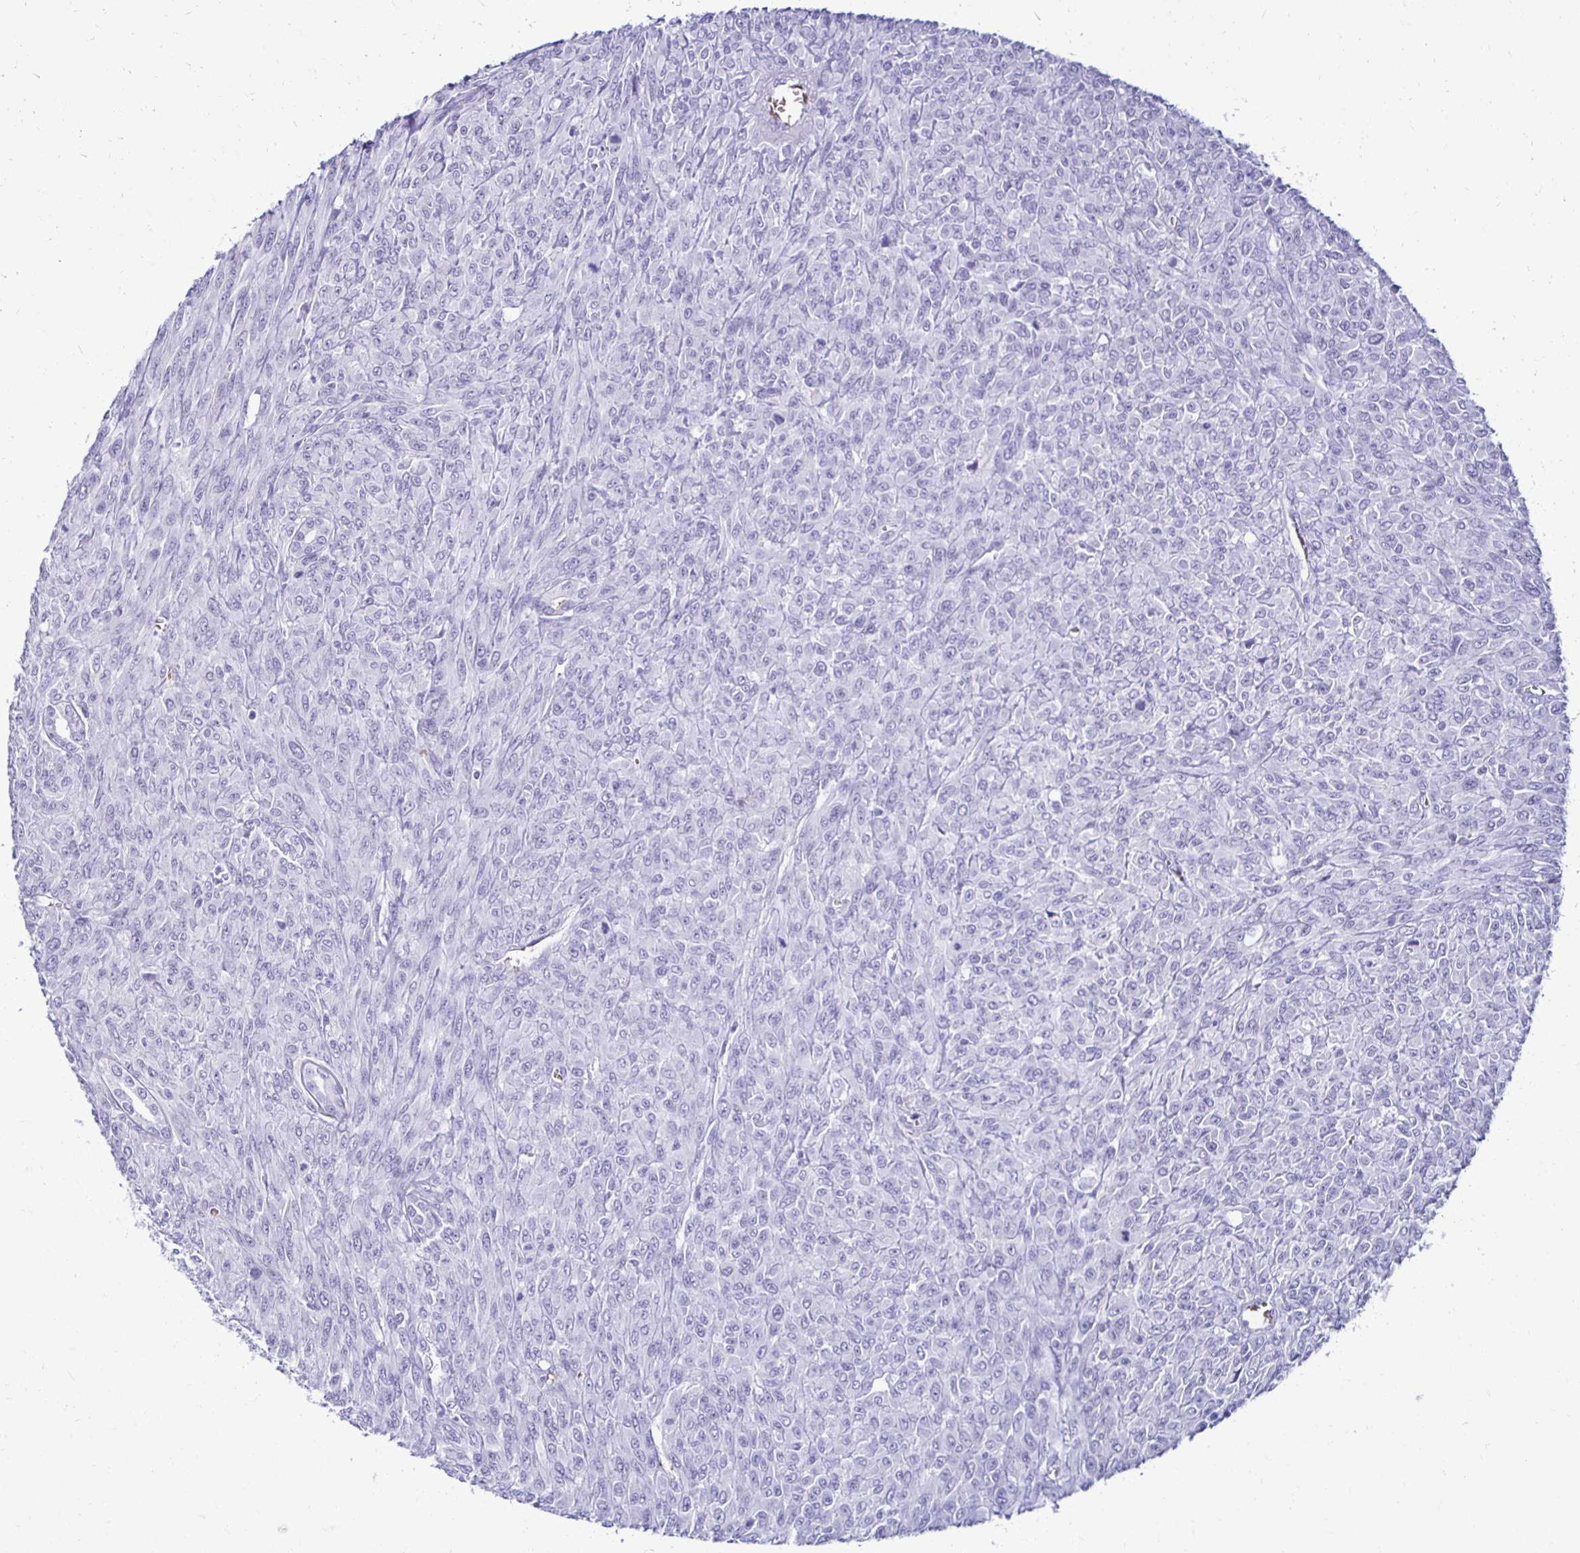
{"staining": {"intensity": "negative", "quantity": "none", "location": "none"}, "tissue": "renal cancer", "cell_type": "Tumor cells", "image_type": "cancer", "snomed": [{"axis": "morphology", "description": "Adenocarcinoma, NOS"}, {"axis": "topography", "description": "Kidney"}], "caption": "A high-resolution photomicrograph shows IHC staining of renal adenocarcinoma, which displays no significant expression in tumor cells.", "gene": "RHBDL3", "patient": {"sex": "male", "age": 58}}